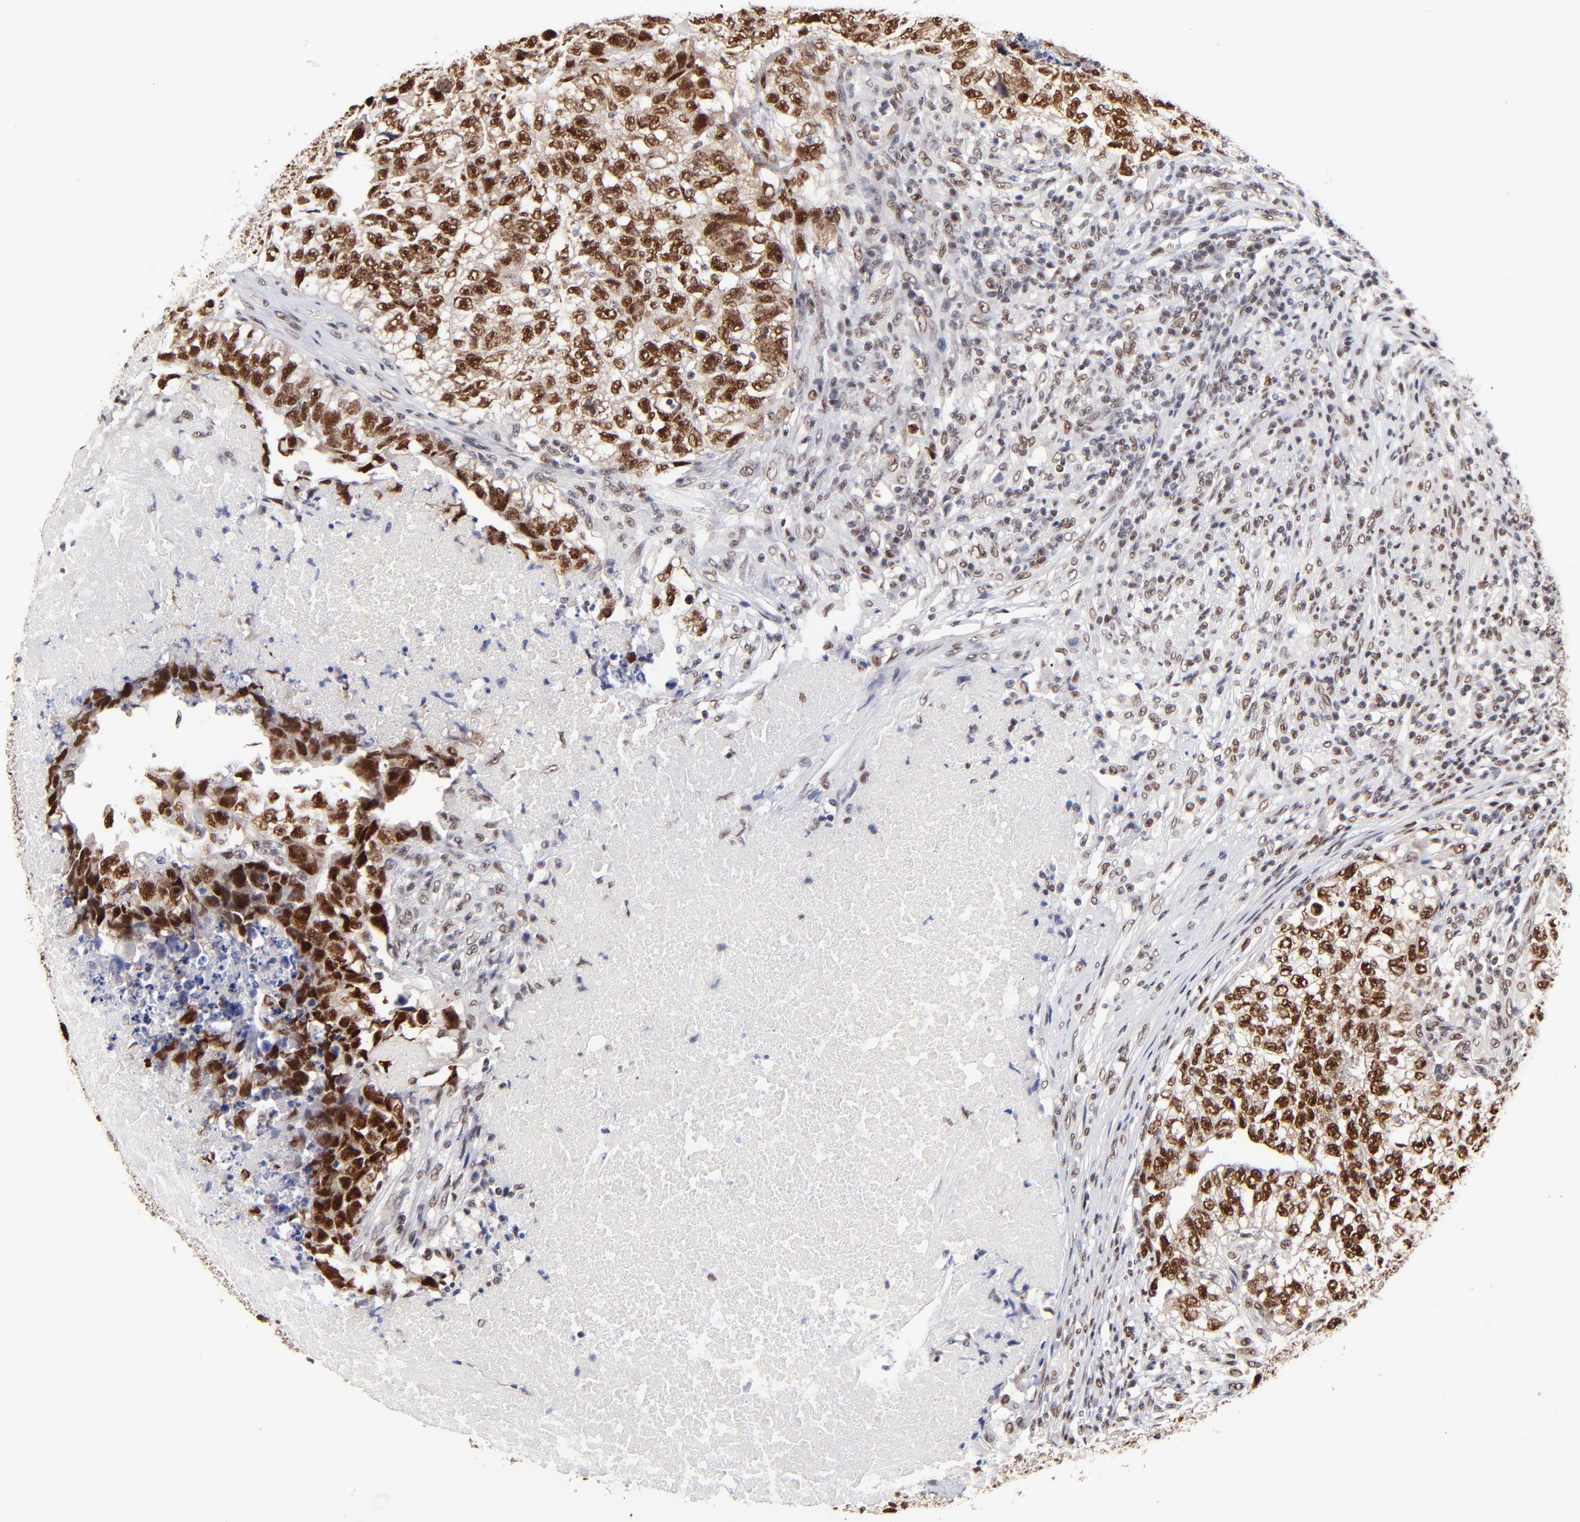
{"staining": {"intensity": "strong", "quantity": ">75%", "location": "nuclear"}, "tissue": "testis cancer", "cell_type": "Tumor cells", "image_type": "cancer", "snomed": [{"axis": "morphology", "description": "Carcinoma, Embryonal, NOS"}, {"axis": "topography", "description": "Testis"}], "caption": "Brown immunohistochemical staining in testis cancer (embryonal carcinoma) exhibits strong nuclear expression in approximately >75% of tumor cells.", "gene": "ZMYM3", "patient": {"sex": "male", "age": 21}}